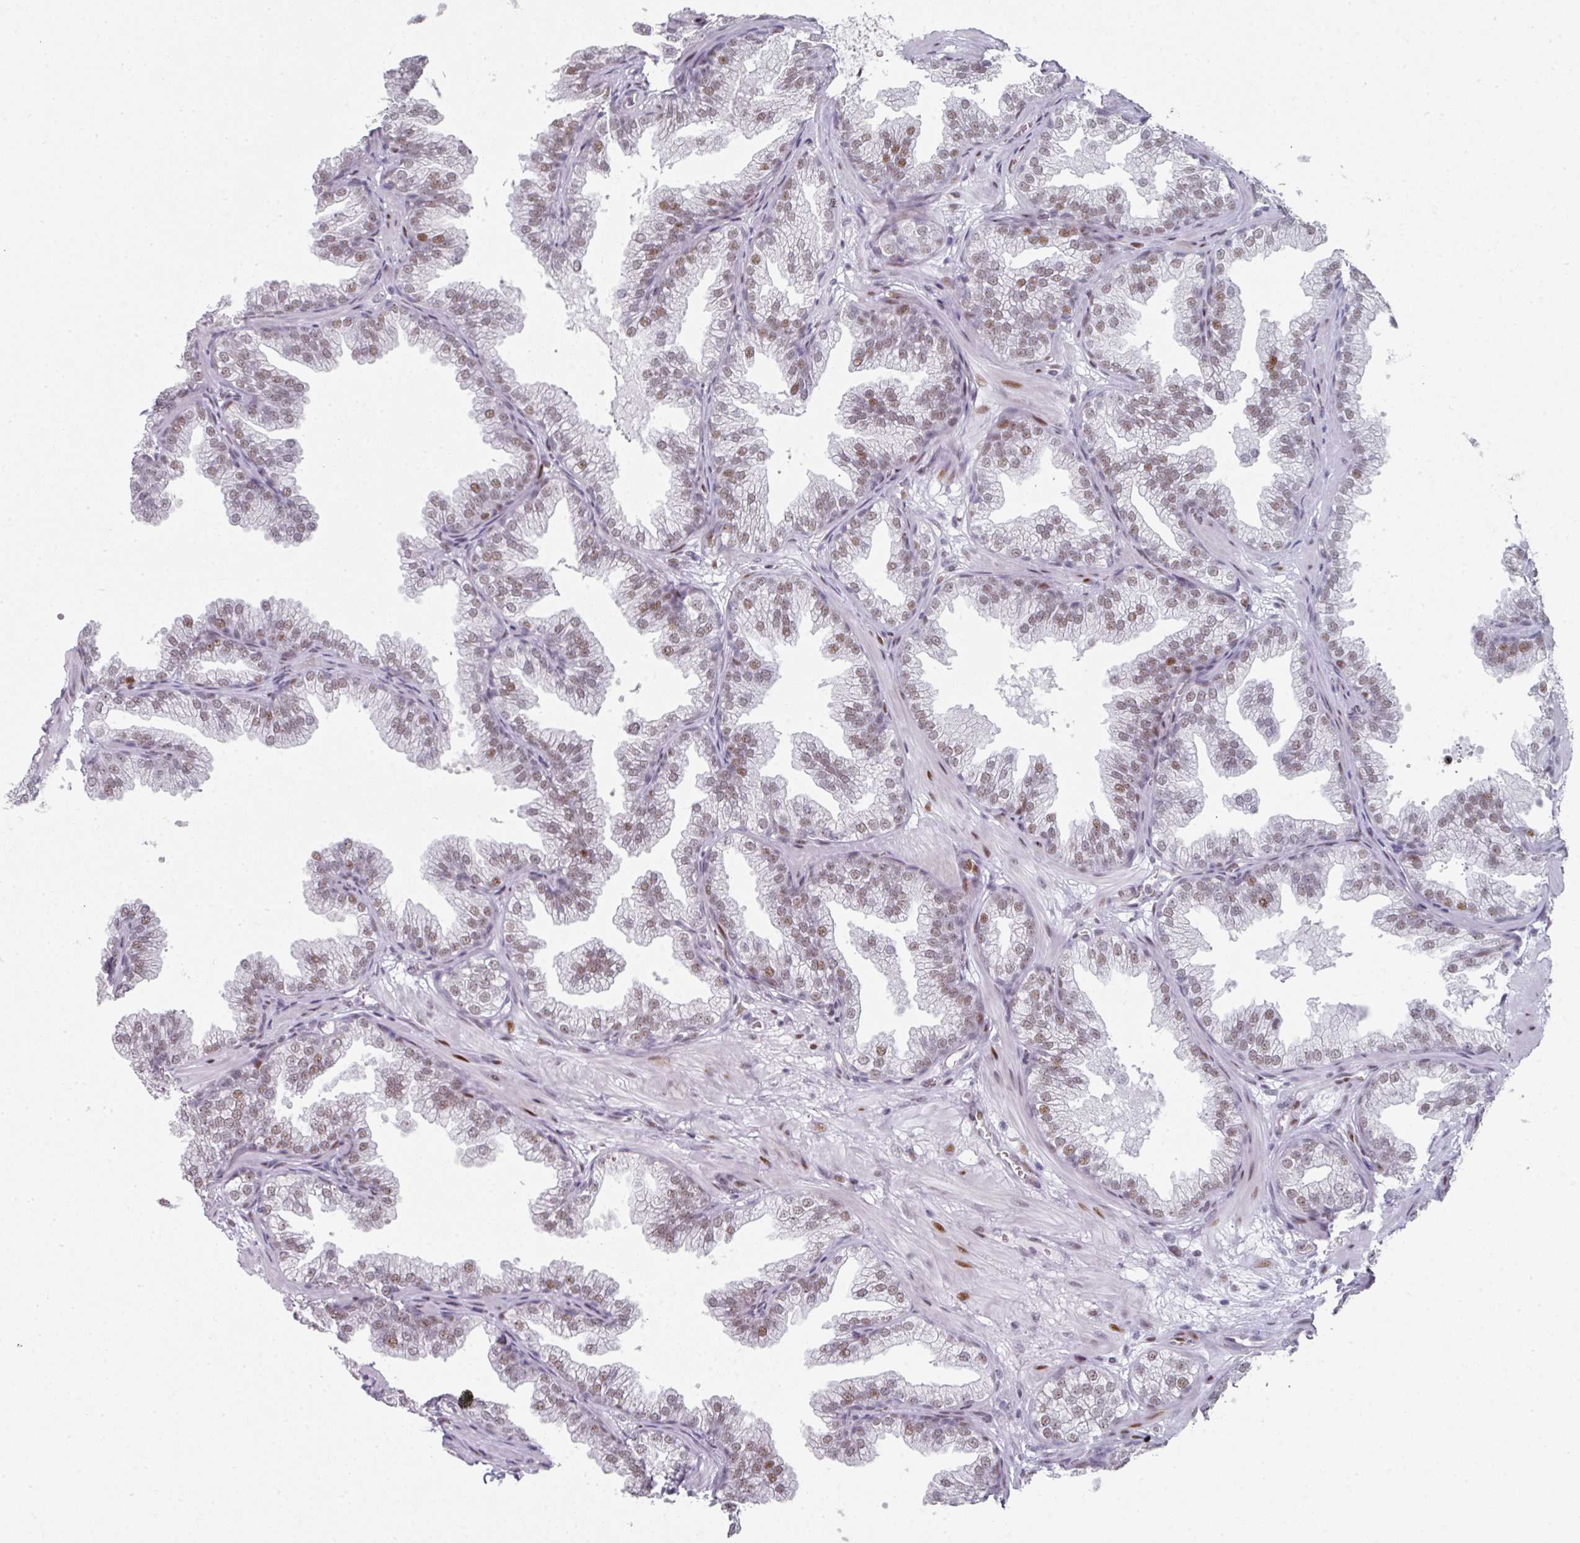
{"staining": {"intensity": "moderate", "quantity": ">75%", "location": "nuclear"}, "tissue": "prostate", "cell_type": "Glandular cells", "image_type": "normal", "snomed": [{"axis": "morphology", "description": "Normal tissue, NOS"}, {"axis": "topography", "description": "Prostate"}], "caption": "The micrograph reveals a brown stain indicating the presence of a protein in the nuclear of glandular cells in prostate. The protein of interest is shown in brown color, while the nuclei are stained blue.", "gene": "SF3B5", "patient": {"sex": "male", "age": 37}}